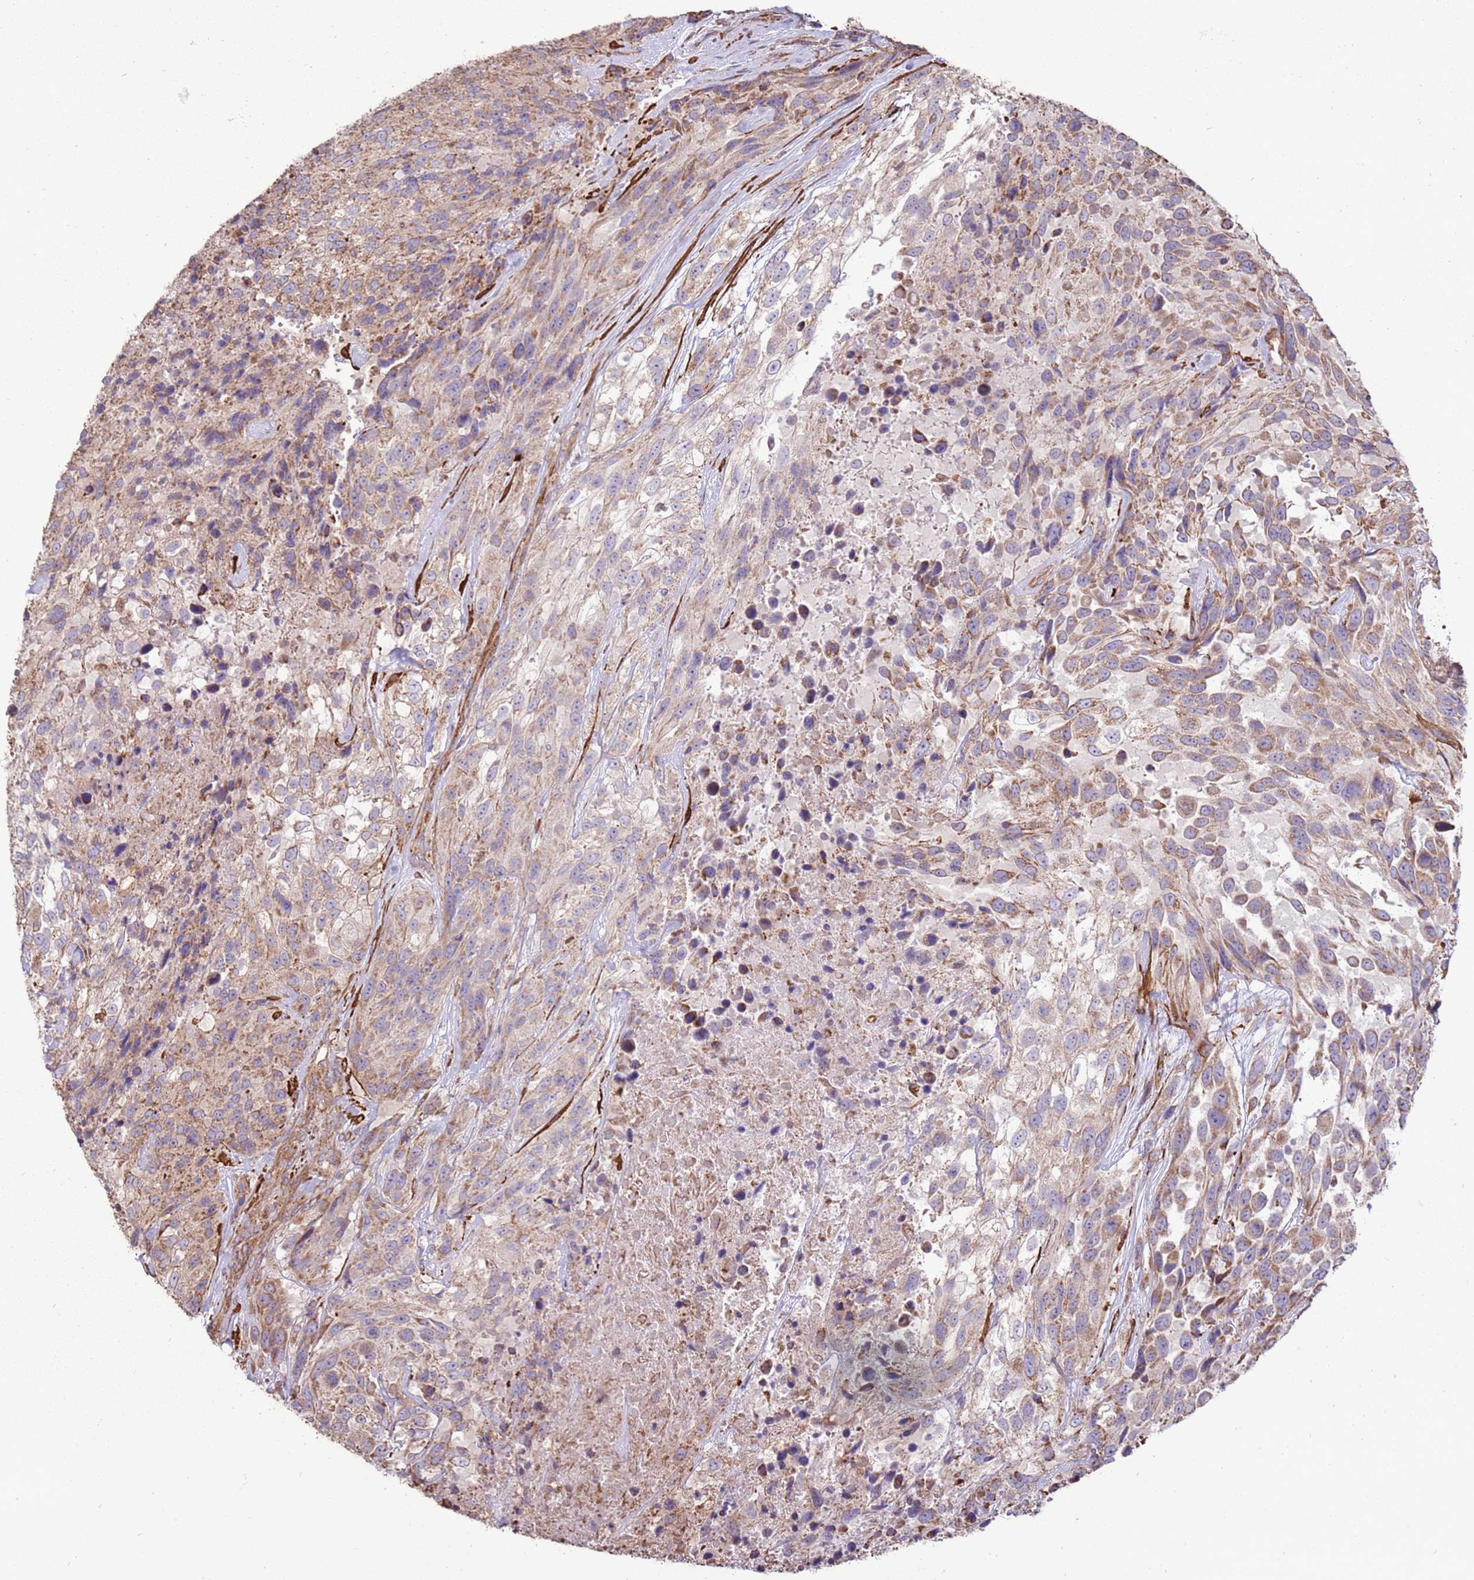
{"staining": {"intensity": "moderate", "quantity": "25%-75%", "location": "cytoplasmic/membranous"}, "tissue": "urothelial cancer", "cell_type": "Tumor cells", "image_type": "cancer", "snomed": [{"axis": "morphology", "description": "Urothelial carcinoma, High grade"}, {"axis": "topography", "description": "Urinary bladder"}], "caption": "Approximately 25%-75% of tumor cells in human urothelial cancer reveal moderate cytoplasmic/membranous protein positivity as visualized by brown immunohistochemical staining.", "gene": "DDX59", "patient": {"sex": "female", "age": 70}}